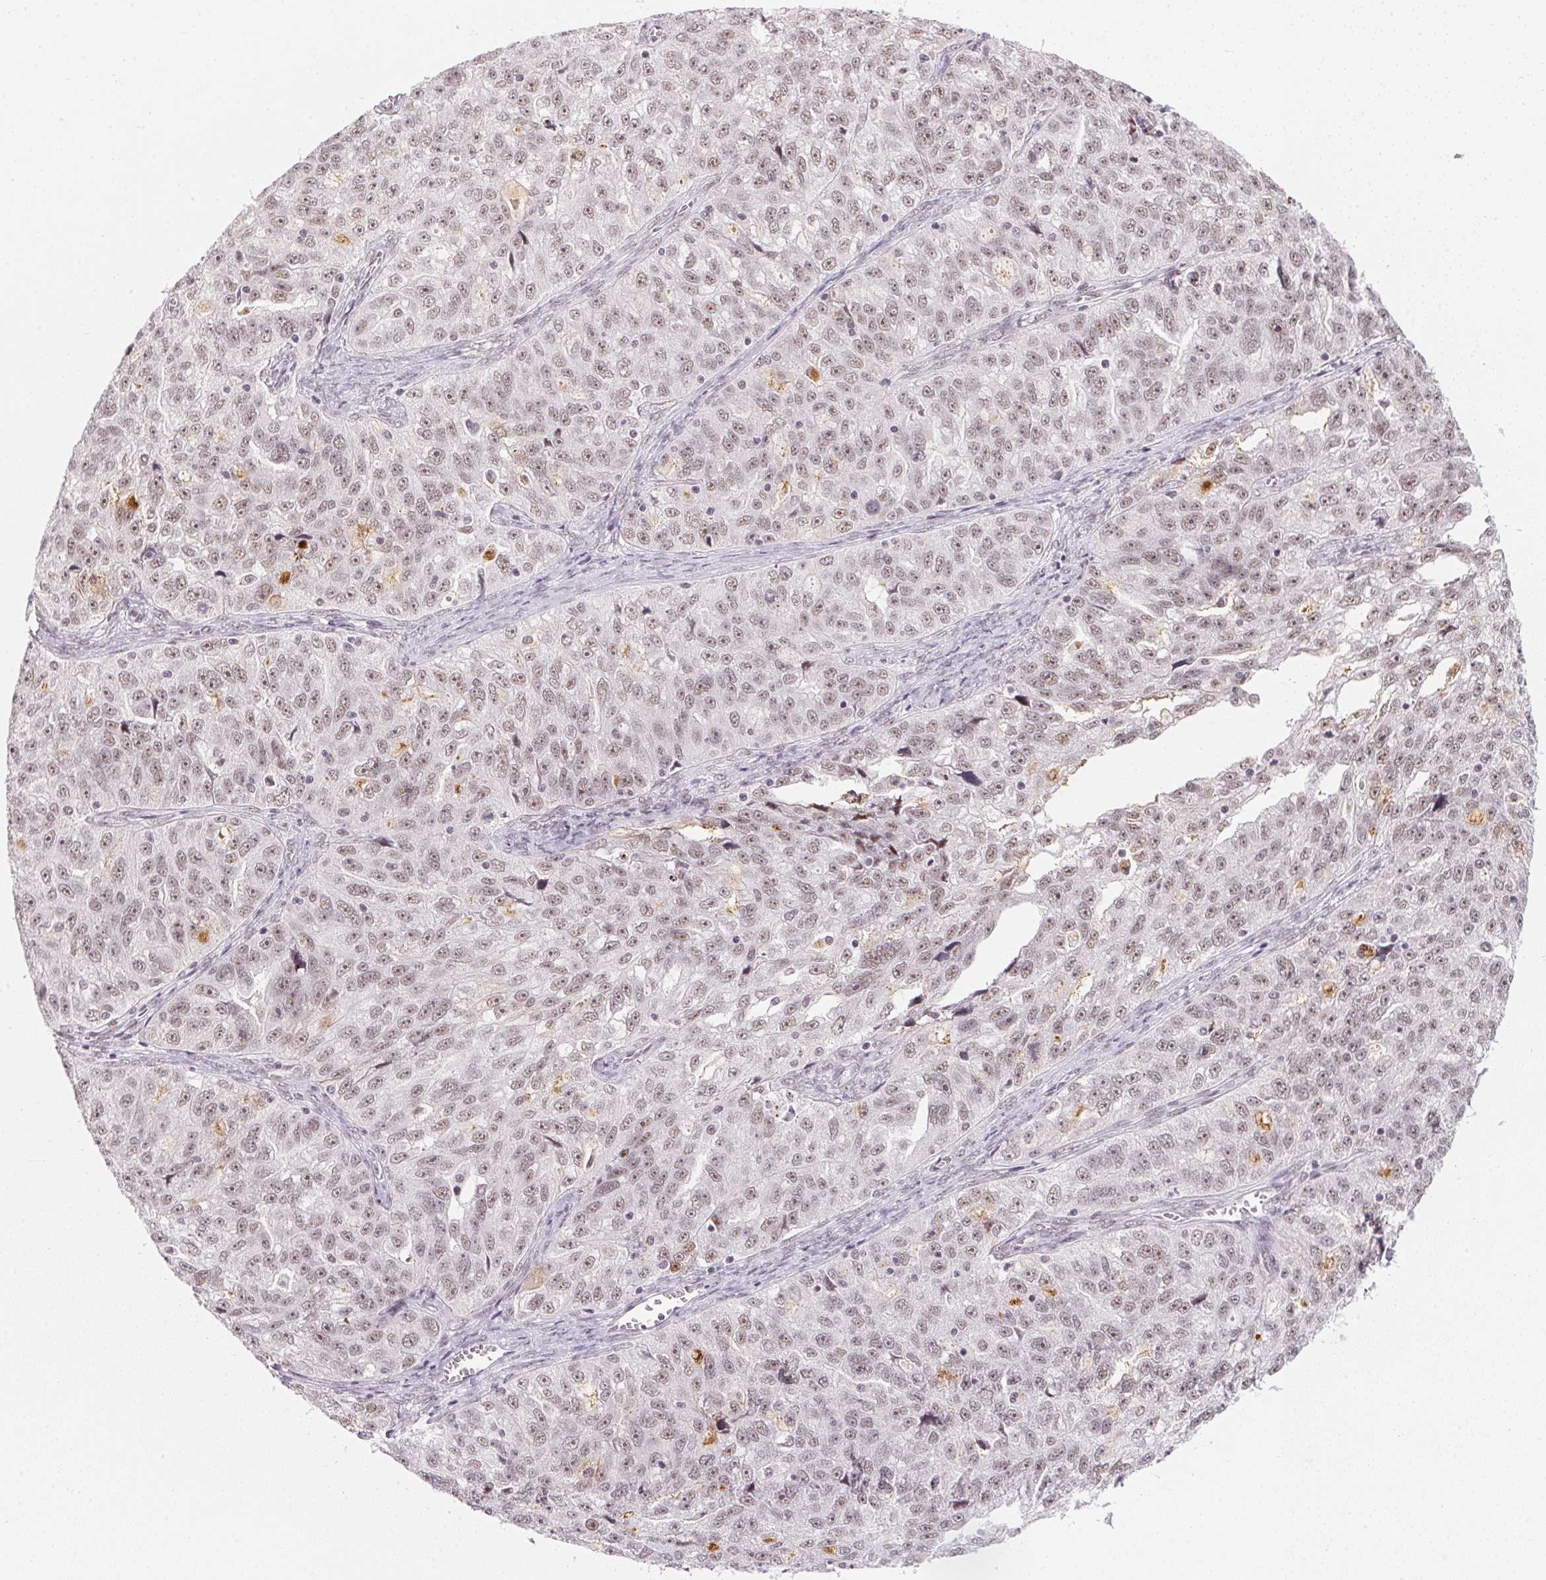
{"staining": {"intensity": "weak", "quantity": ">75%", "location": "nuclear"}, "tissue": "ovarian cancer", "cell_type": "Tumor cells", "image_type": "cancer", "snomed": [{"axis": "morphology", "description": "Cystadenocarcinoma, serous, NOS"}, {"axis": "topography", "description": "Ovary"}], "caption": "High-magnification brightfield microscopy of ovarian cancer (serous cystadenocarcinoma) stained with DAB (3,3'-diaminobenzidine) (brown) and counterstained with hematoxylin (blue). tumor cells exhibit weak nuclear expression is present in approximately>75% of cells.", "gene": "SRSF7", "patient": {"sex": "female", "age": 51}}